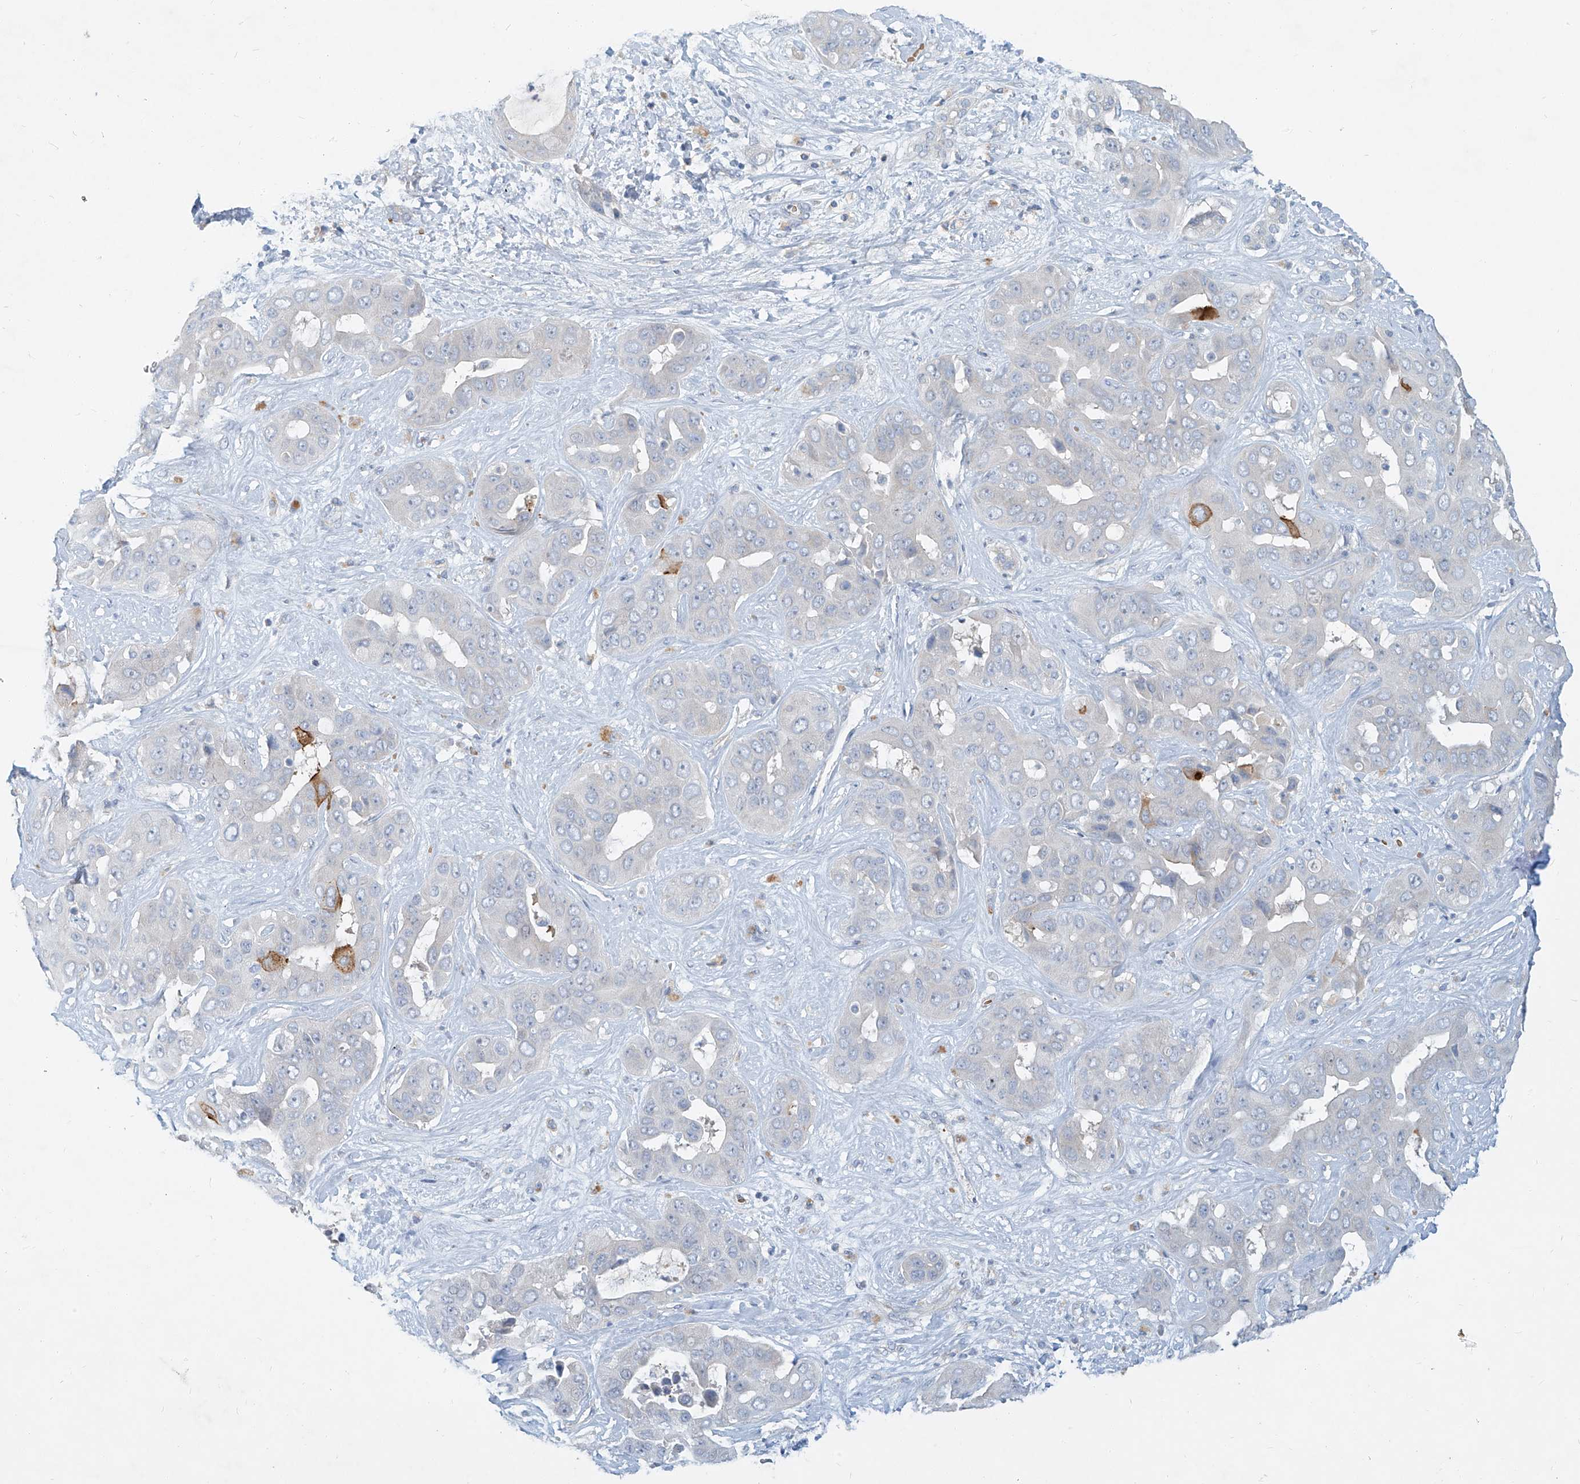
{"staining": {"intensity": "moderate", "quantity": "<25%", "location": "cytoplasmic/membranous"}, "tissue": "liver cancer", "cell_type": "Tumor cells", "image_type": "cancer", "snomed": [{"axis": "morphology", "description": "Cholangiocarcinoma"}, {"axis": "topography", "description": "Liver"}], "caption": "Tumor cells display low levels of moderate cytoplasmic/membranous staining in approximately <25% of cells in liver cancer.", "gene": "SYTL3", "patient": {"sex": "female", "age": 52}}